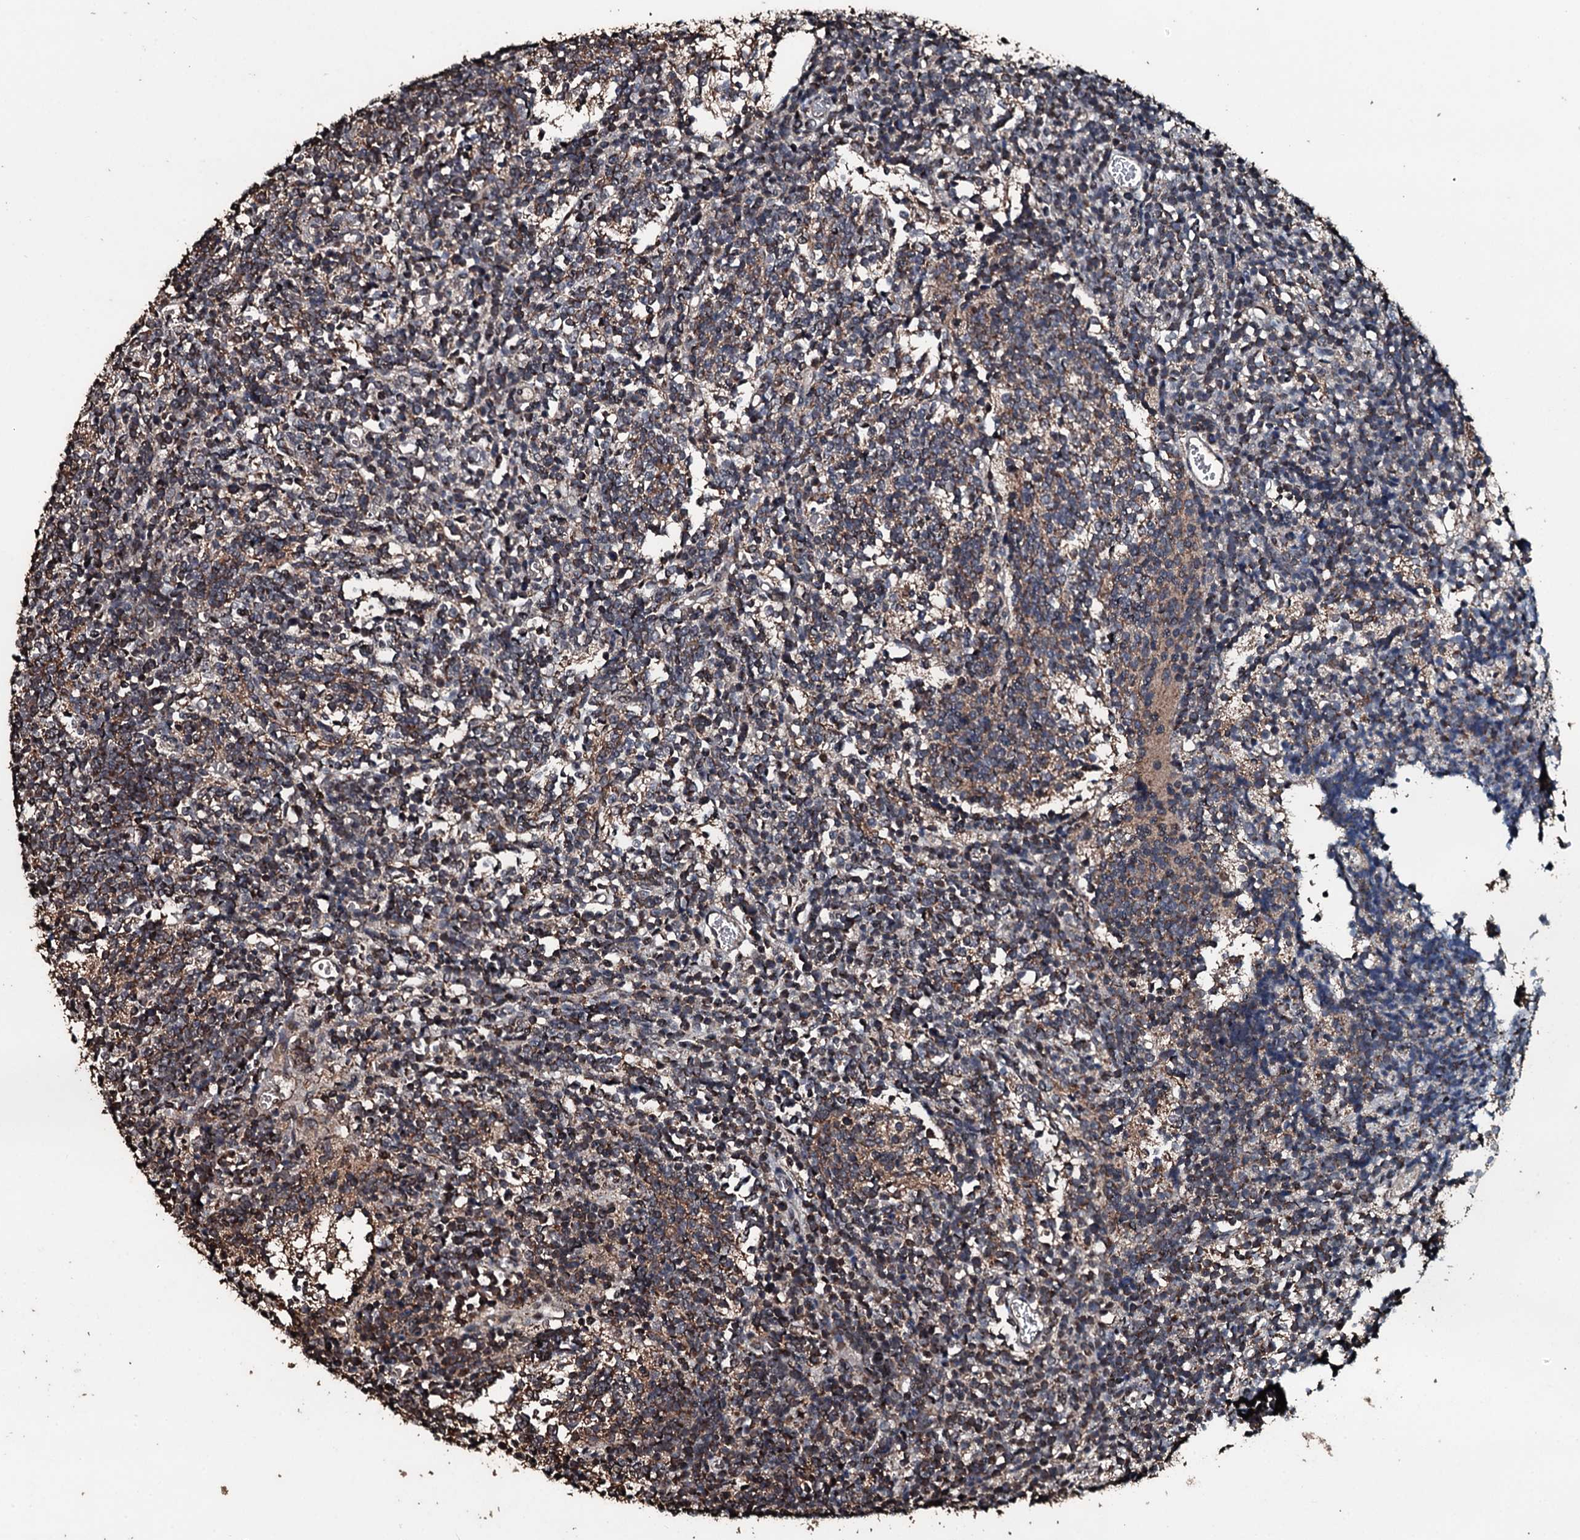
{"staining": {"intensity": "moderate", "quantity": "<25%", "location": "cytoplasmic/membranous"}, "tissue": "glioma", "cell_type": "Tumor cells", "image_type": "cancer", "snomed": [{"axis": "morphology", "description": "Glioma, malignant, Low grade"}, {"axis": "topography", "description": "Brain"}], "caption": "IHC micrograph of neoplastic tissue: malignant low-grade glioma stained using immunohistochemistry reveals low levels of moderate protein expression localized specifically in the cytoplasmic/membranous of tumor cells, appearing as a cytoplasmic/membranous brown color.", "gene": "FAAP24", "patient": {"sex": "female", "age": 1}}